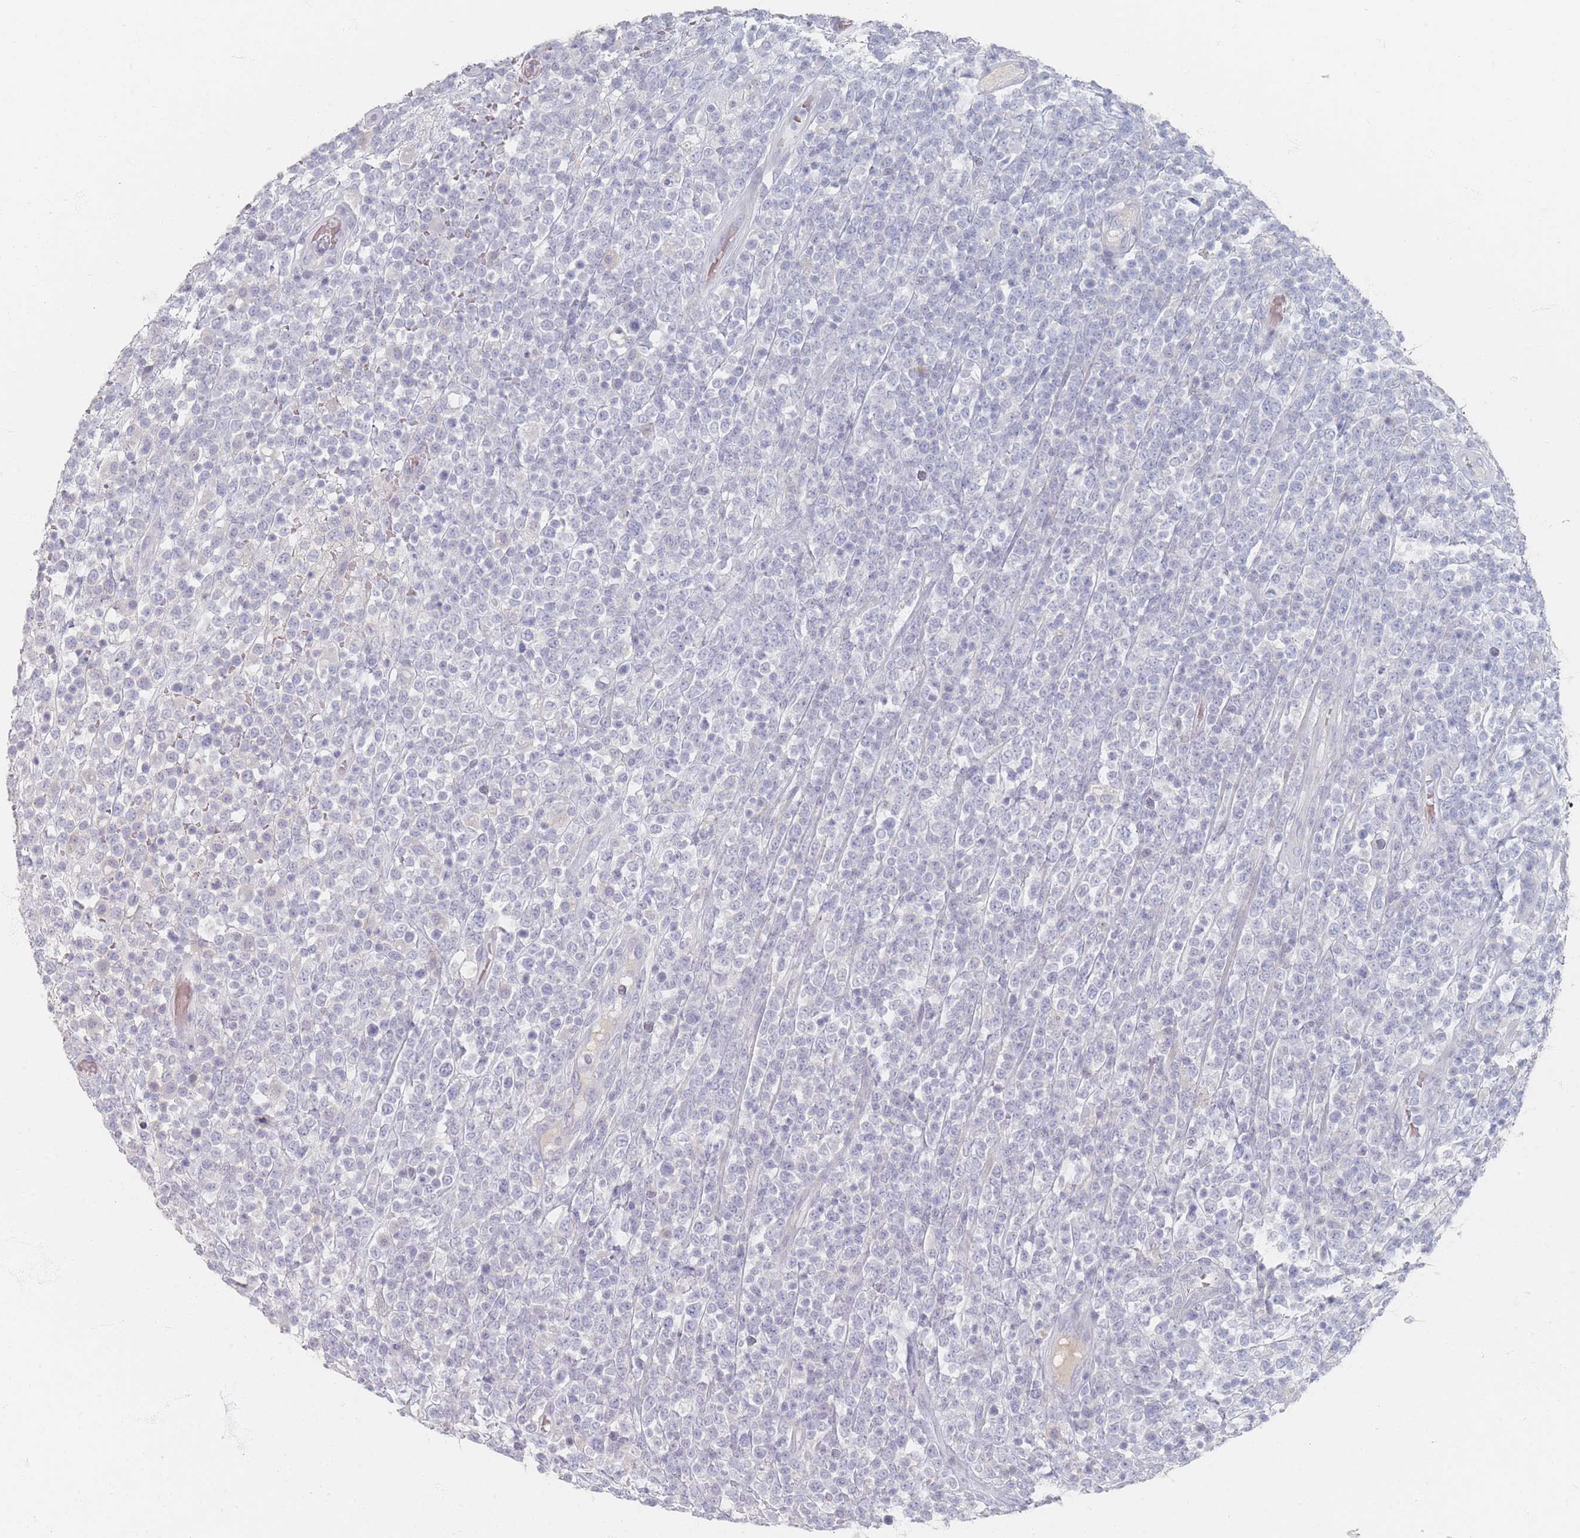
{"staining": {"intensity": "negative", "quantity": "none", "location": "none"}, "tissue": "lymphoma", "cell_type": "Tumor cells", "image_type": "cancer", "snomed": [{"axis": "morphology", "description": "Malignant lymphoma, non-Hodgkin's type, High grade"}, {"axis": "topography", "description": "Colon"}], "caption": "Tumor cells show no significant protein positivity in lymphoma.", "gene": "HELZ2", "patient": {"sex": "female", "age": 53}}